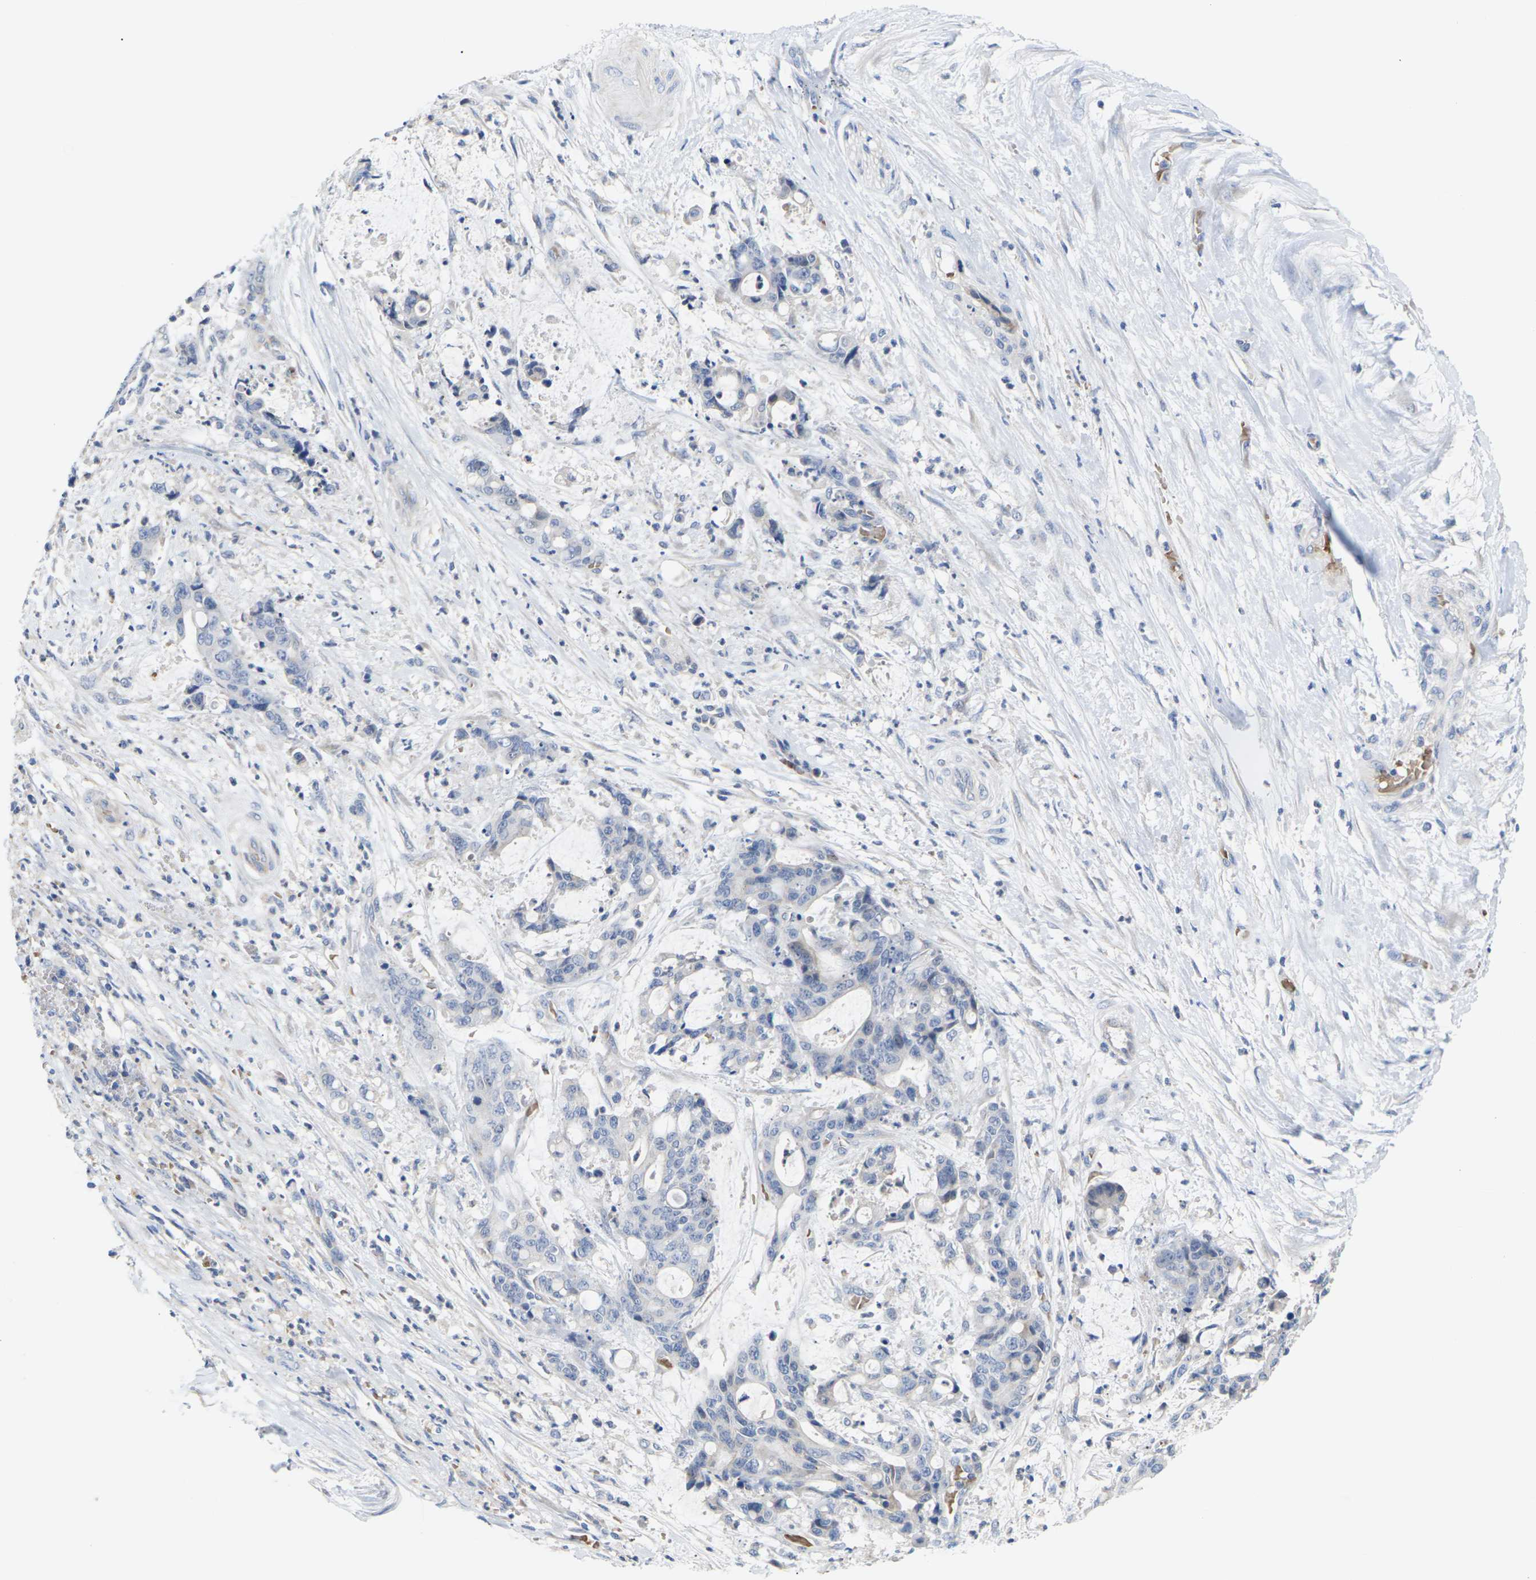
{"staining": {"intensity": "negative", "quantity": "none", "location": "none"}, "tissue": "liver cancer", "cell_type": "Tumor cells", "image_type": "cancer", "snomed": [{"axis": "morphology", "description": "Normal tissue, NOS"}, {"axis": "morphology", "description": "Cholangiocarcinoma"}, {"axis": "topography", "description": "Liver"}, {"axis": "topography", "description": "Peripheral nerve tissue"}], "caption": "Tumor cells show no significant protein staining in cholangiocarcinoma (liver).", "gene": "TMCO4", "patient": {"sex": "female", "age": 73}}